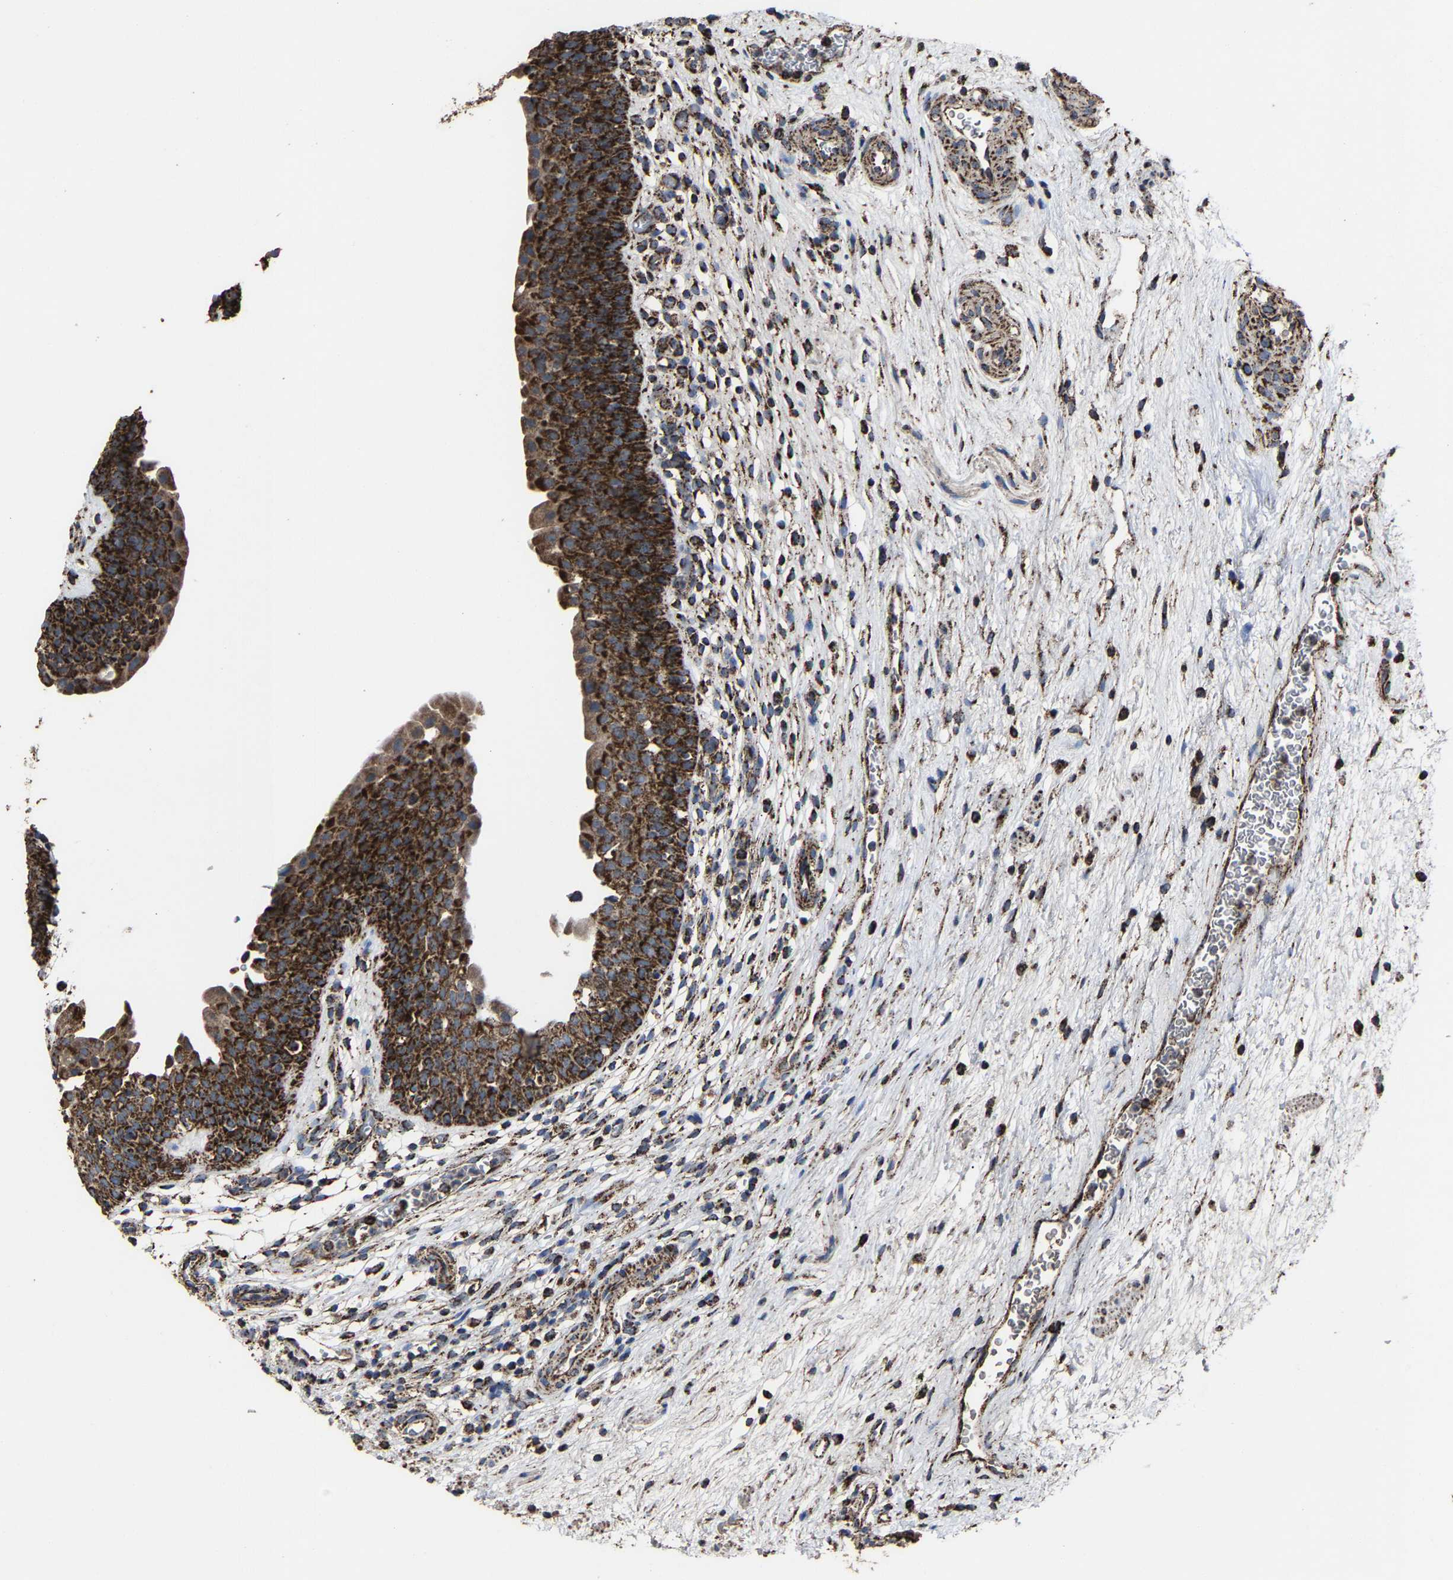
{"staining": {"intensity": "strong", "quantity": ">75%", "location": "cytoplasmic/membranous"}, "tissue": "urinary bladder", "cell_type": "Urothelial cells", "image_type": "normal", "snomed": [{"axis": "morphology", "description": "Normal tissue, NOS"}, {"axis": "topography", "description": "Urinary bladder"}], "caption": "IHC staining of normal urinary bladder, which reveals high levels of strong cytoplasmic/membranous staining in about >75% of urothelial cells indicating strong cytoplasmic/membranous protein expression. The staining was performed using DAB (3,3'-diaminobenzidine) (brown) for protein detection and nuclei were counterstained in hematoxylin (blue).", "gene": "NDUFV3", "patient": {"sex": "male", "age": 37}}